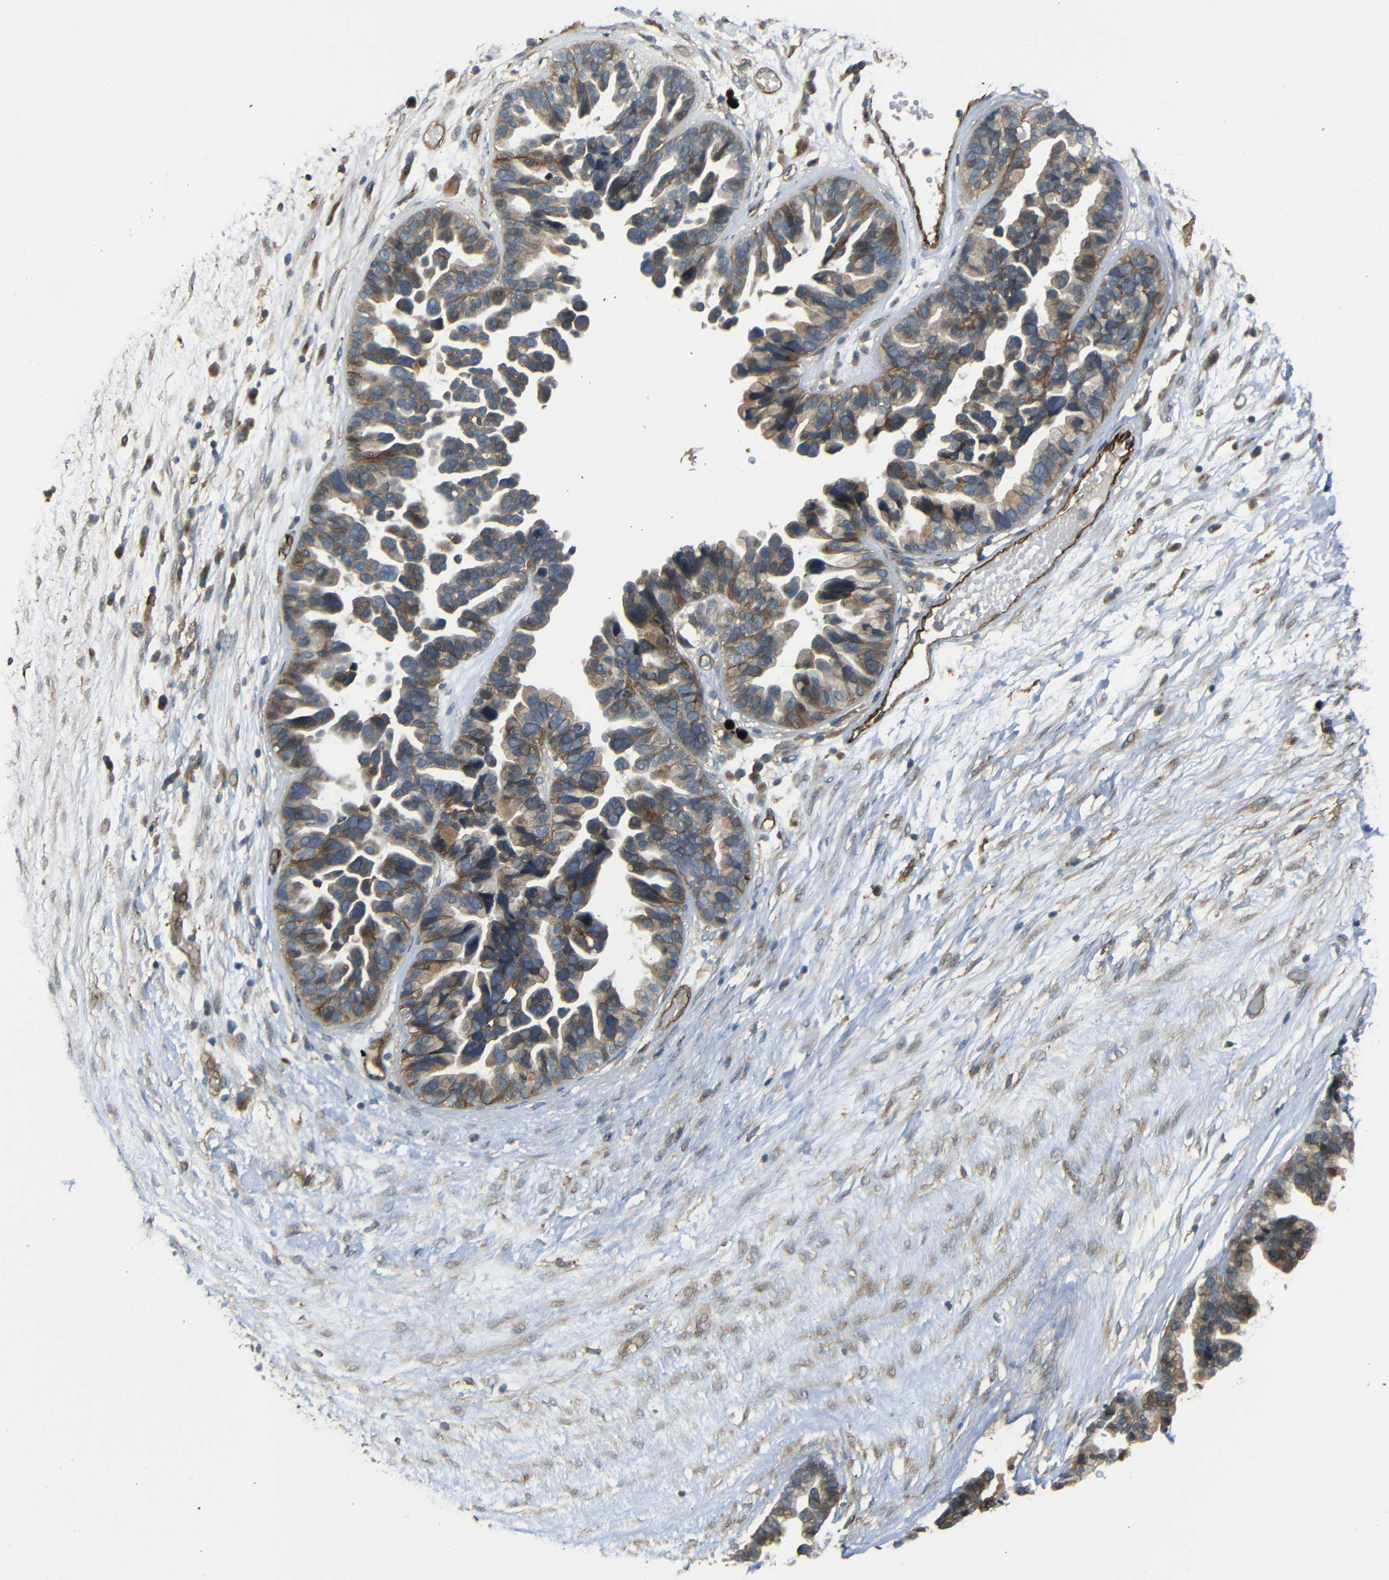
{"staining": {"intensity": "moderate", "quantity": ">75%", "location": "cytoplasmic/membranous"}, "tissue": "ovarian cancer", "cell_type": "Tumor cells", "image_type": "cancer", "snomed": [{"axis": "morphology", "description": "Cystadenocarcinoma, serous, NOS"}, {"axis": "topography", "description": "Ovary"}], "caption": "A brown stain highlights moderate cytoplasmic/membranous staining of a protein in human ovarian cancer tumor cells. (Brightfield microscopy of DAB IHC at high magnification).", "gene": "RELL1", "patient": {"sex": "female", "age": 56}}